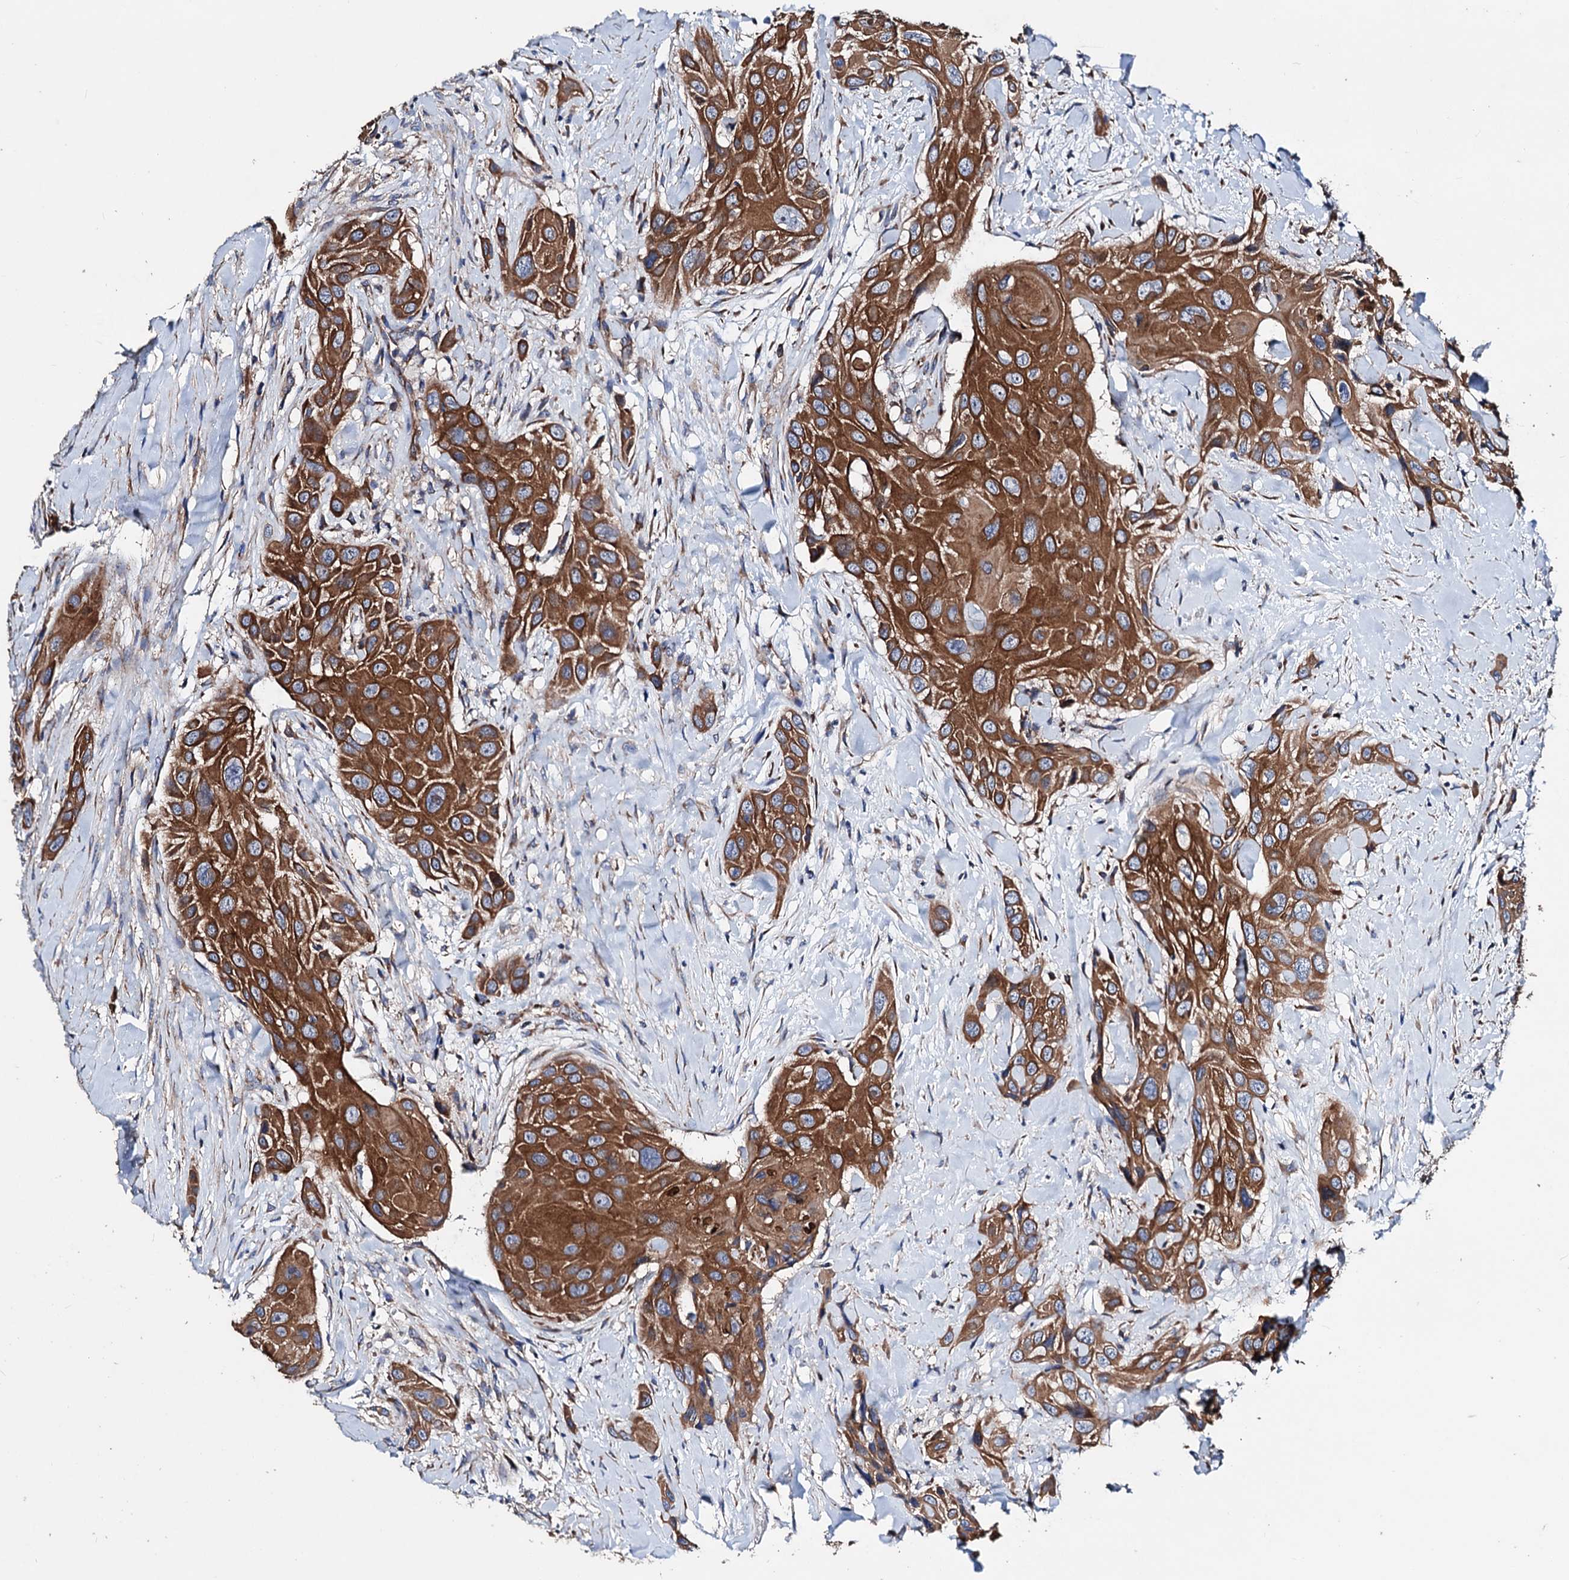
{"staining": {"intensity": "strong", "quantity": ">75%", "location": "cytoplasmic/membranous"}, "tissue": "head and neck cancer", "cell_type": "Tumor cells", "image_type": "cancer", "snomed": [{"axis": "morphology", "description": "Squamous cell carcinoma, NOS"}, {"axis": "topography", "description": "Head-Neck"}], "caption": "A brown stain labels strong cytoplasmic/membranous staining of a protein in head and neck squamous cell carcinoma tumor cells.", "gene": "AKAP11", "patient": {"sex": "male", "age": 81}}